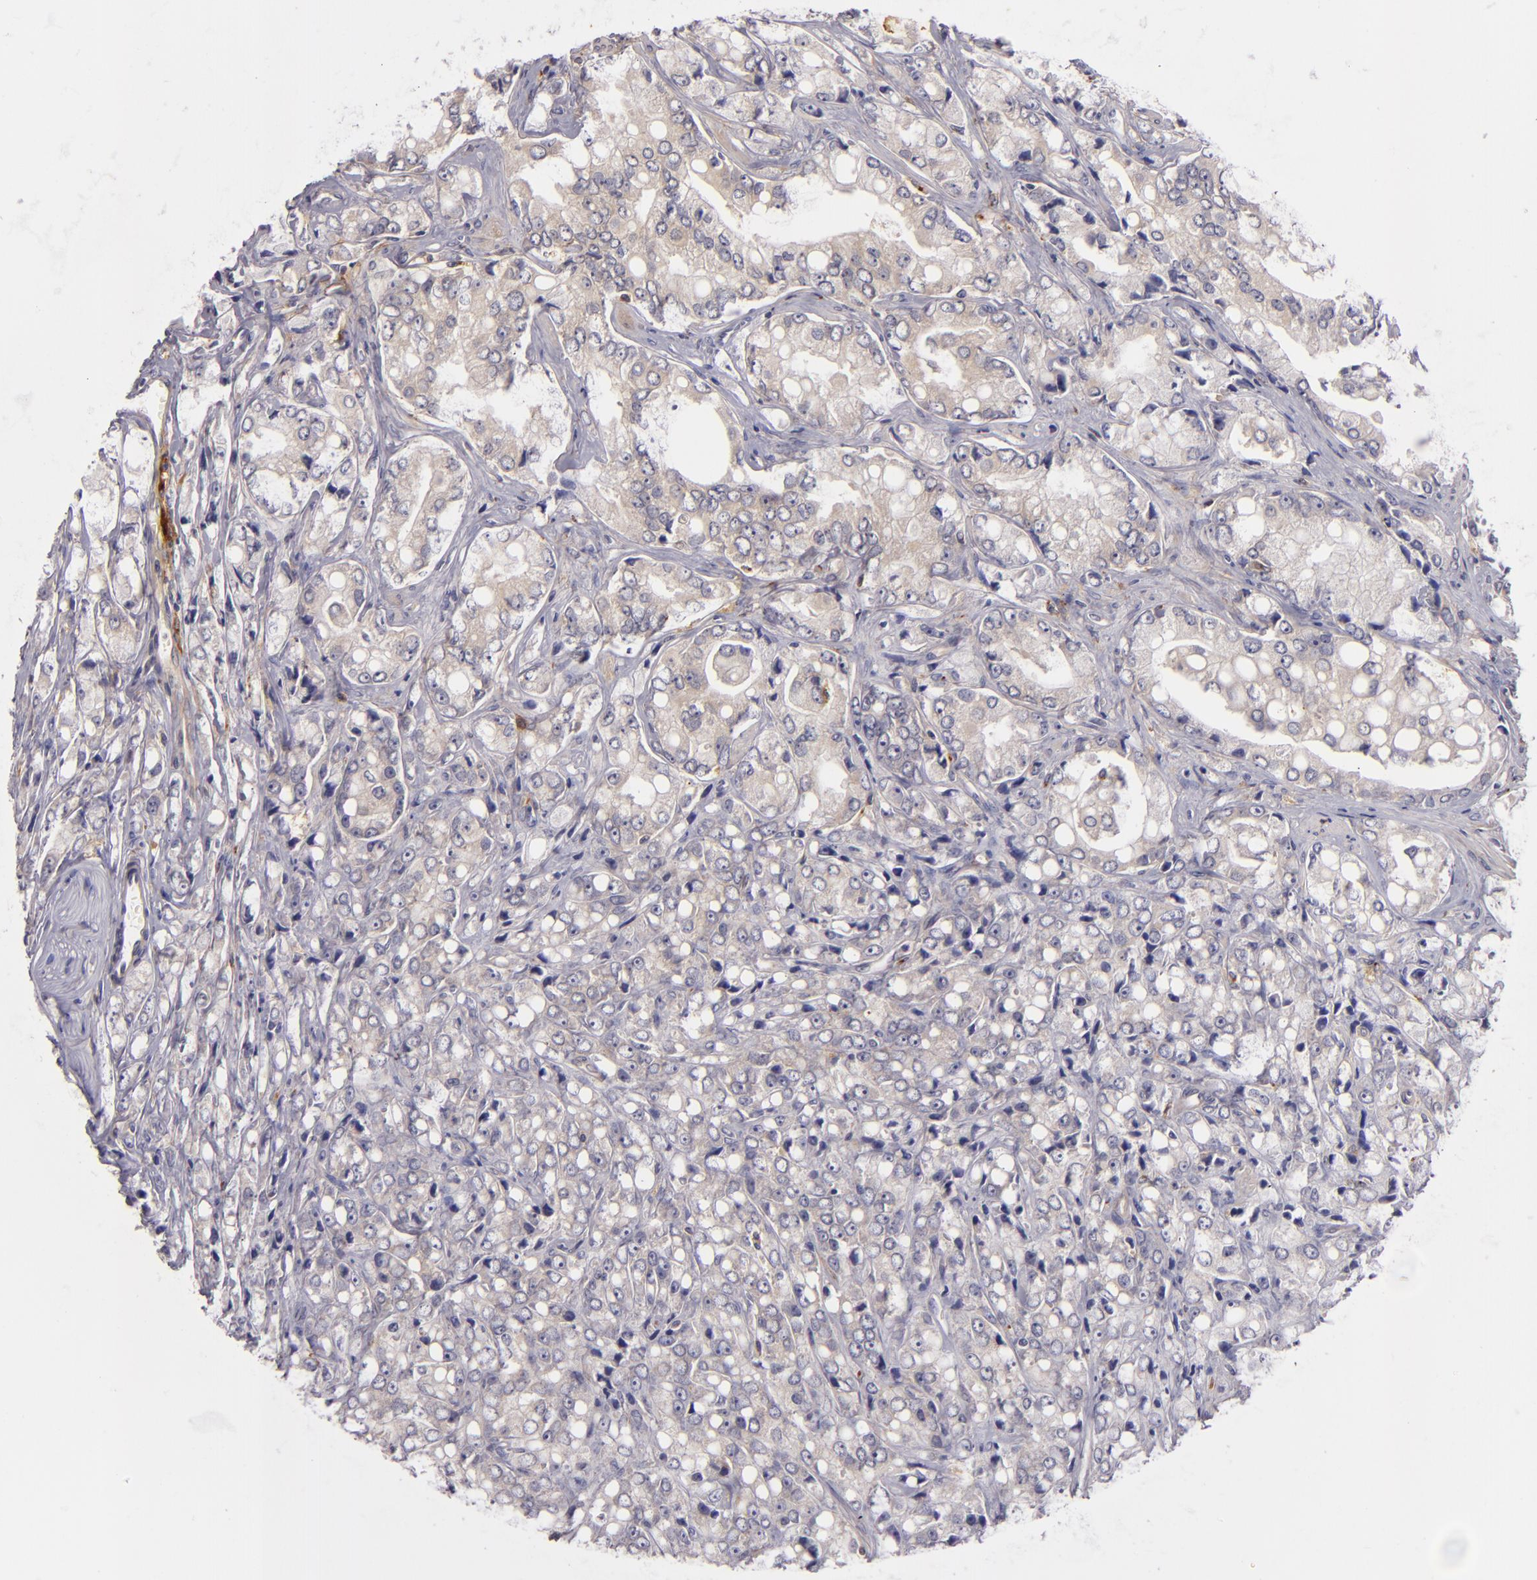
{"staining": {"intensity": "negative", "quantity": "none", "location": "none"}, "tissue": "prostate cancer", "cell_type": "Tumor cells", "image_type": "cancer", "snomed": [{"axis": "morphology", "description": "Adenocarcinoma, High grade"}, {"axis": "topography", "description": "Prostate"}], "caption": "Immunohistochemistry image of human adenocarcinoma (high-grade) (prostate) stained for a protein (brown), which demonstrates no positivity in tumor cells.", "gene": "CD83", "patient": {"sex": "male", "age": 67}}